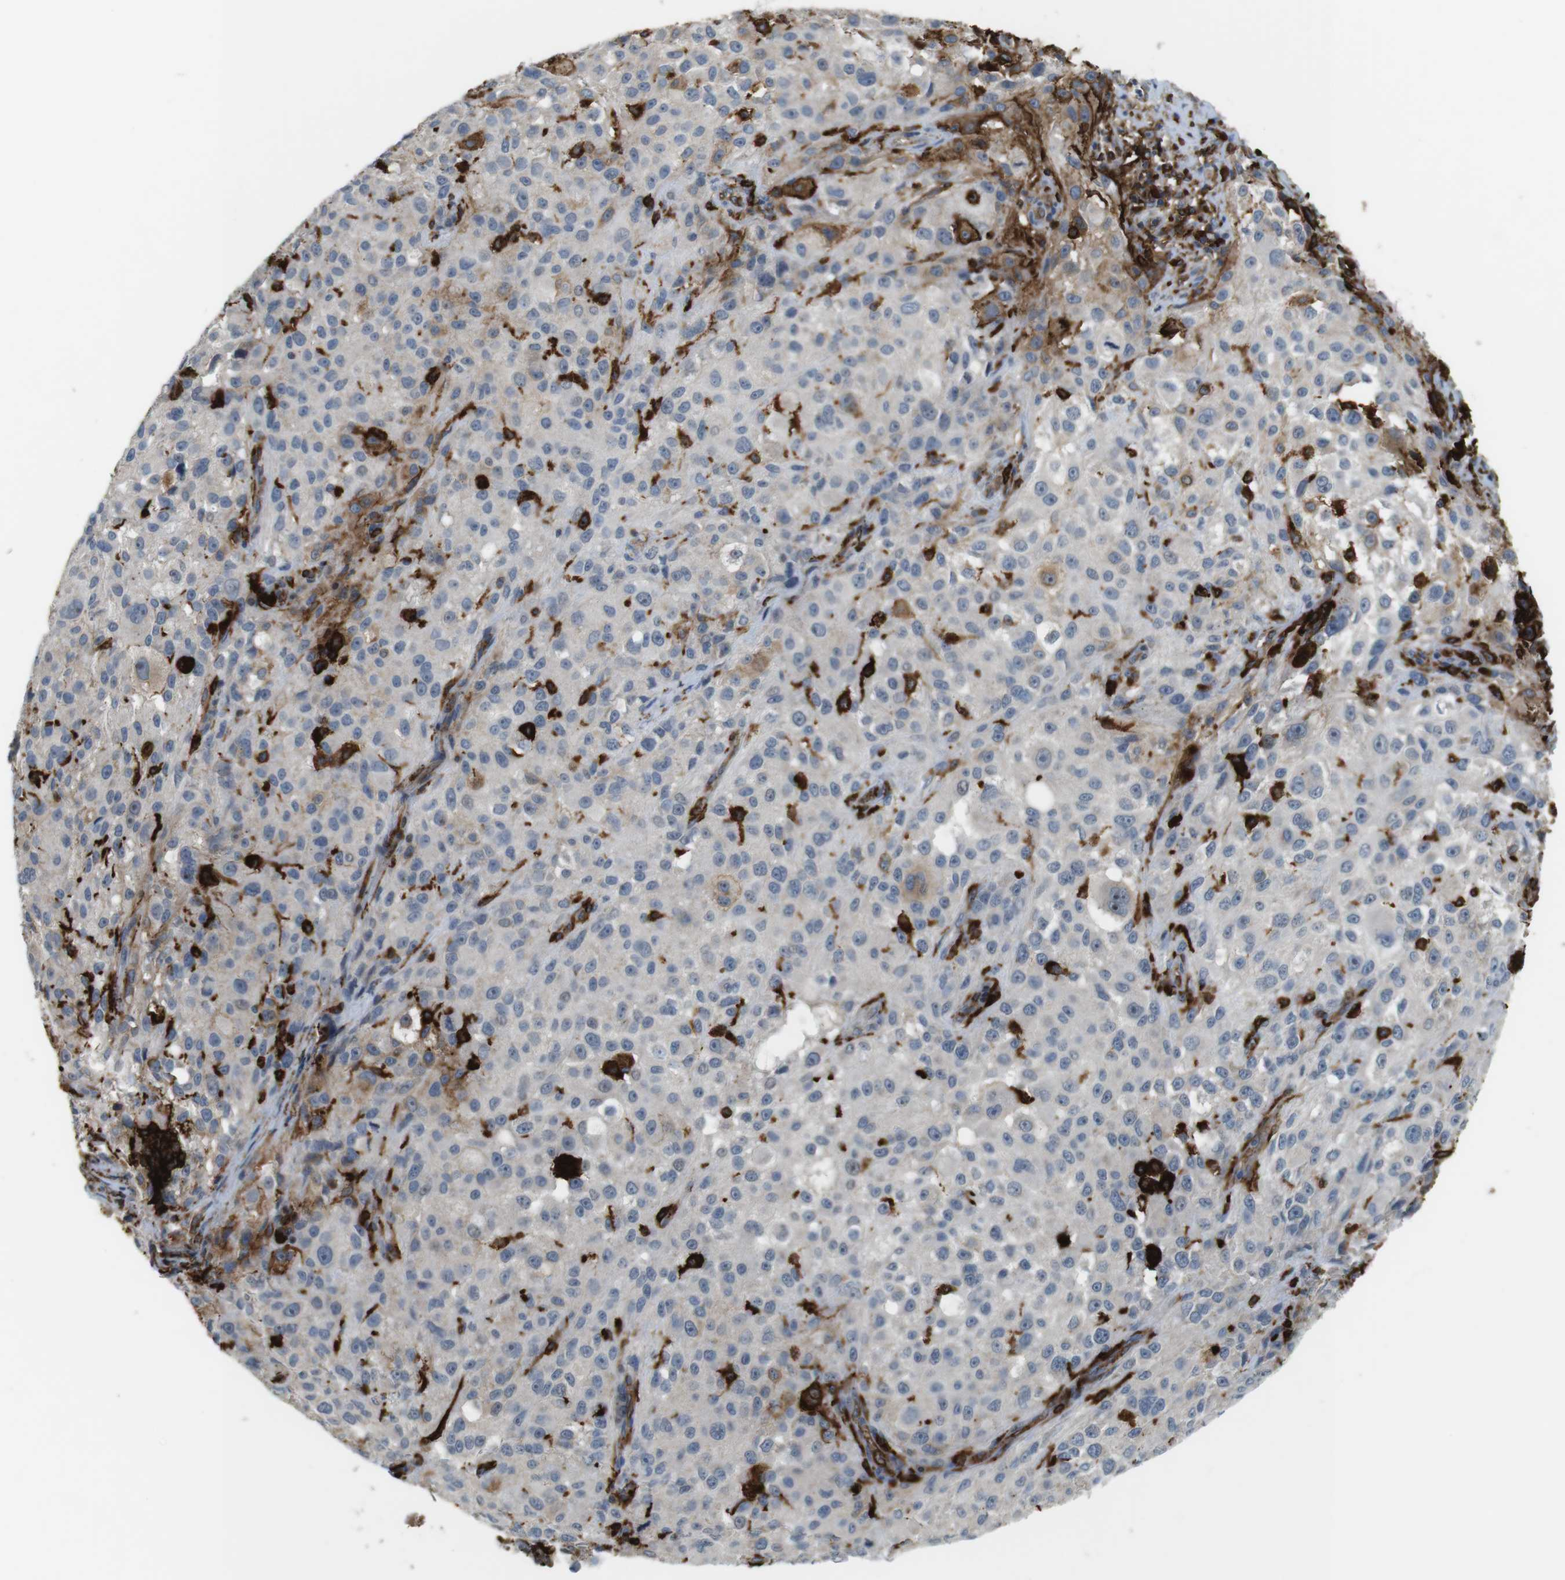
{"staining": {"intensity": "negative", "quantity": "none", "location": "none"}, "tissue": "melanoma", "cell_type": "Tumor cells", "image_type": "cancer", "snomed": [{"axis": "morphology", "description": "Necrosis, NOS"}, {"axis": "morphology", "description": "Malignant melanoma, NOS"}, {"axis": "topography", "description": "Skin"}], "caption": "Protein analysis of malignant melanoma reveals no significant positivity in tumor cells. (Brightfield microscopy of DAB immunohistochemistry (IHC) at high magnification).", "gene": "HLA-DRA", "patient": {"sex": "female", "age": 87}}